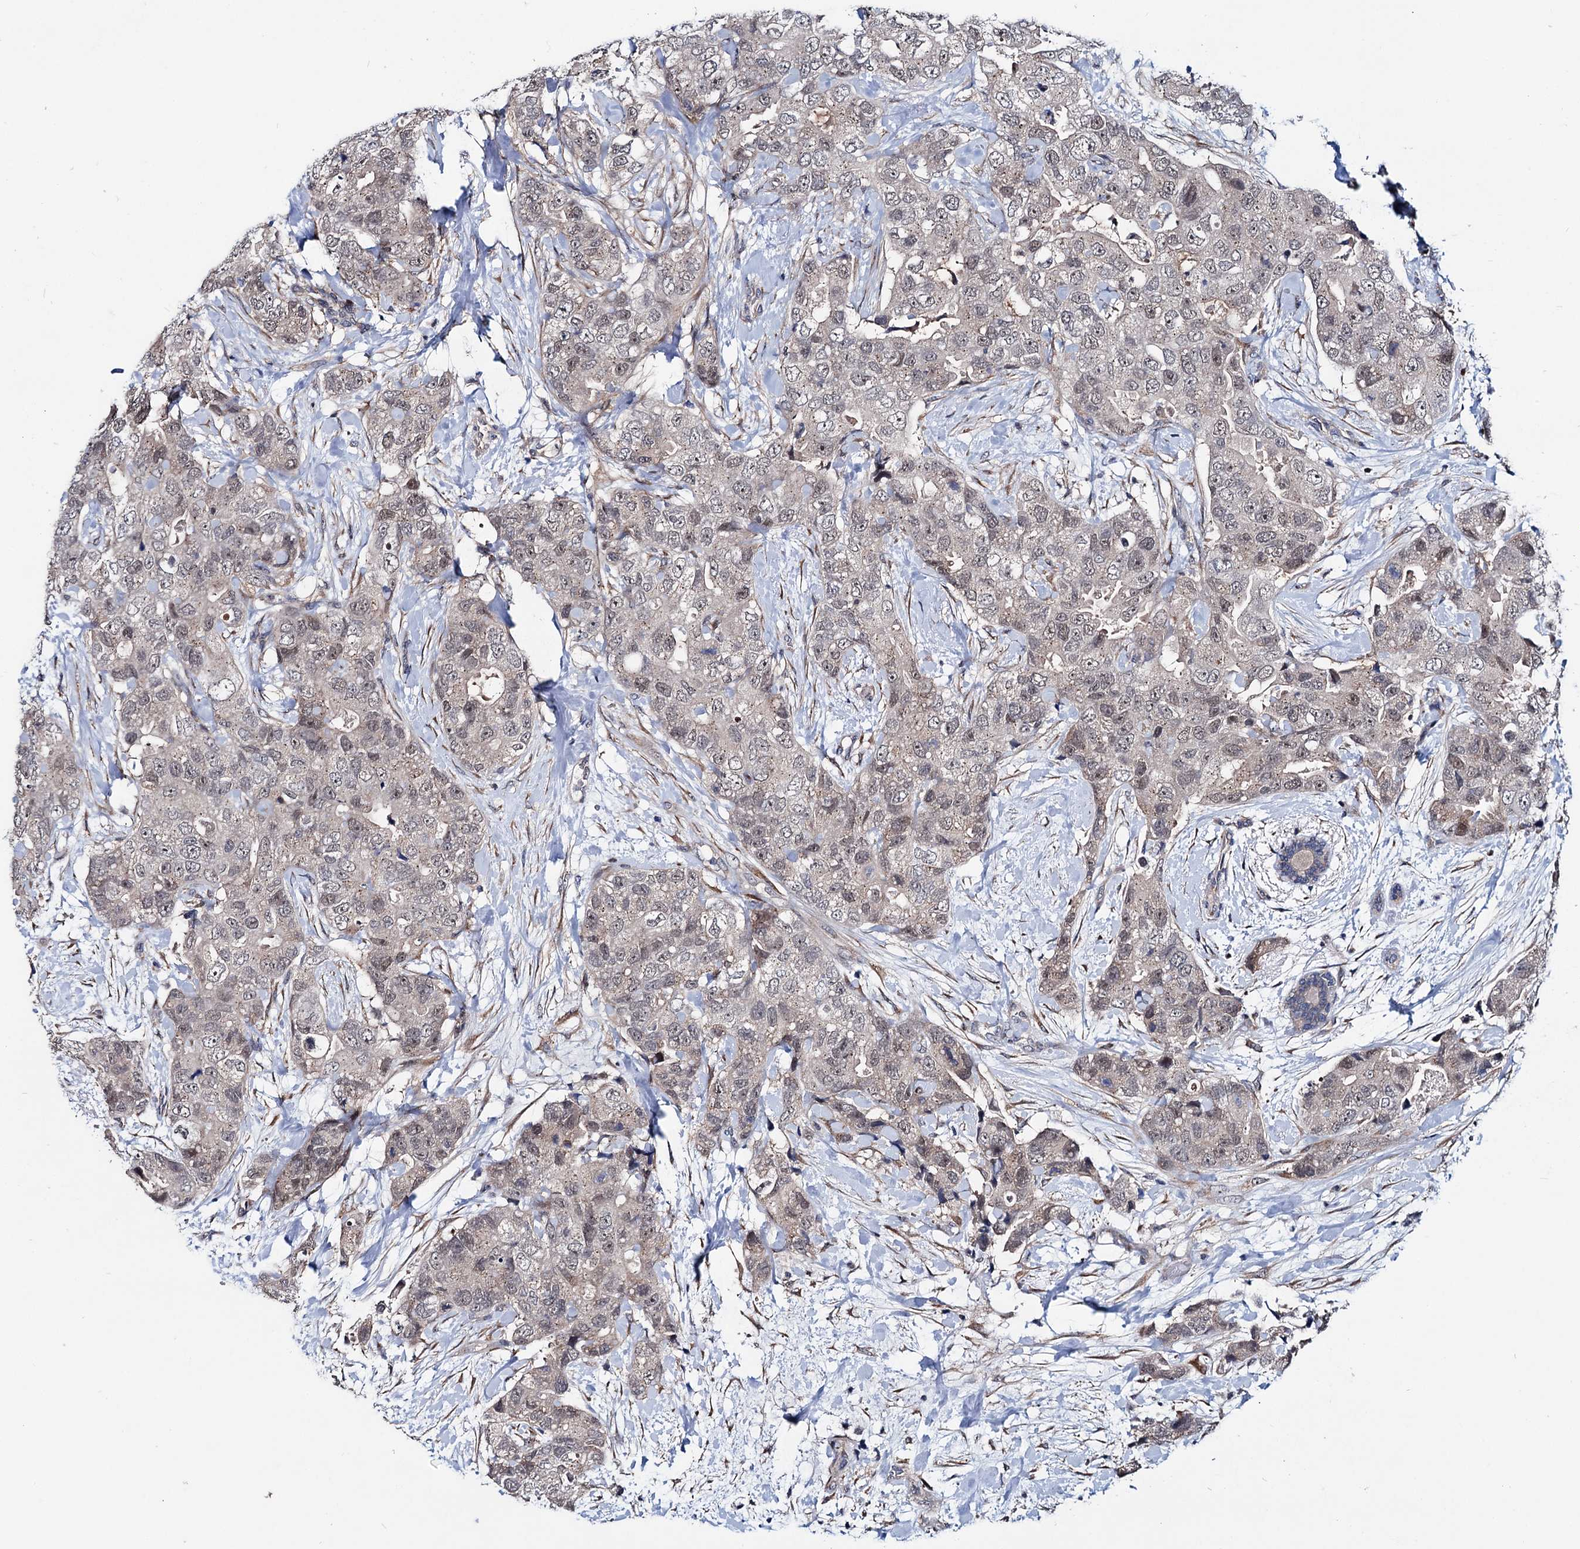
{"staining": {"intensity": "weak", "quantity": "25%-75%", "location": "nuclear"}, "tissue": "breast cancer", "cell_type": "Tumor cells", "image_type": "cancer", "snomed": [{"axis": "morphology", "description": "Duct carcinoma"}, {"axis": "topography", "description": "Breast"}], "caption": "Human breast invasive ductal carcinoma stained for a protein (brown) shows weak nuclear positive expression in approximately 25%-75% of tumor cells.", "gene": "EYA4", "patient": {"sex": "female", "age": 62}}